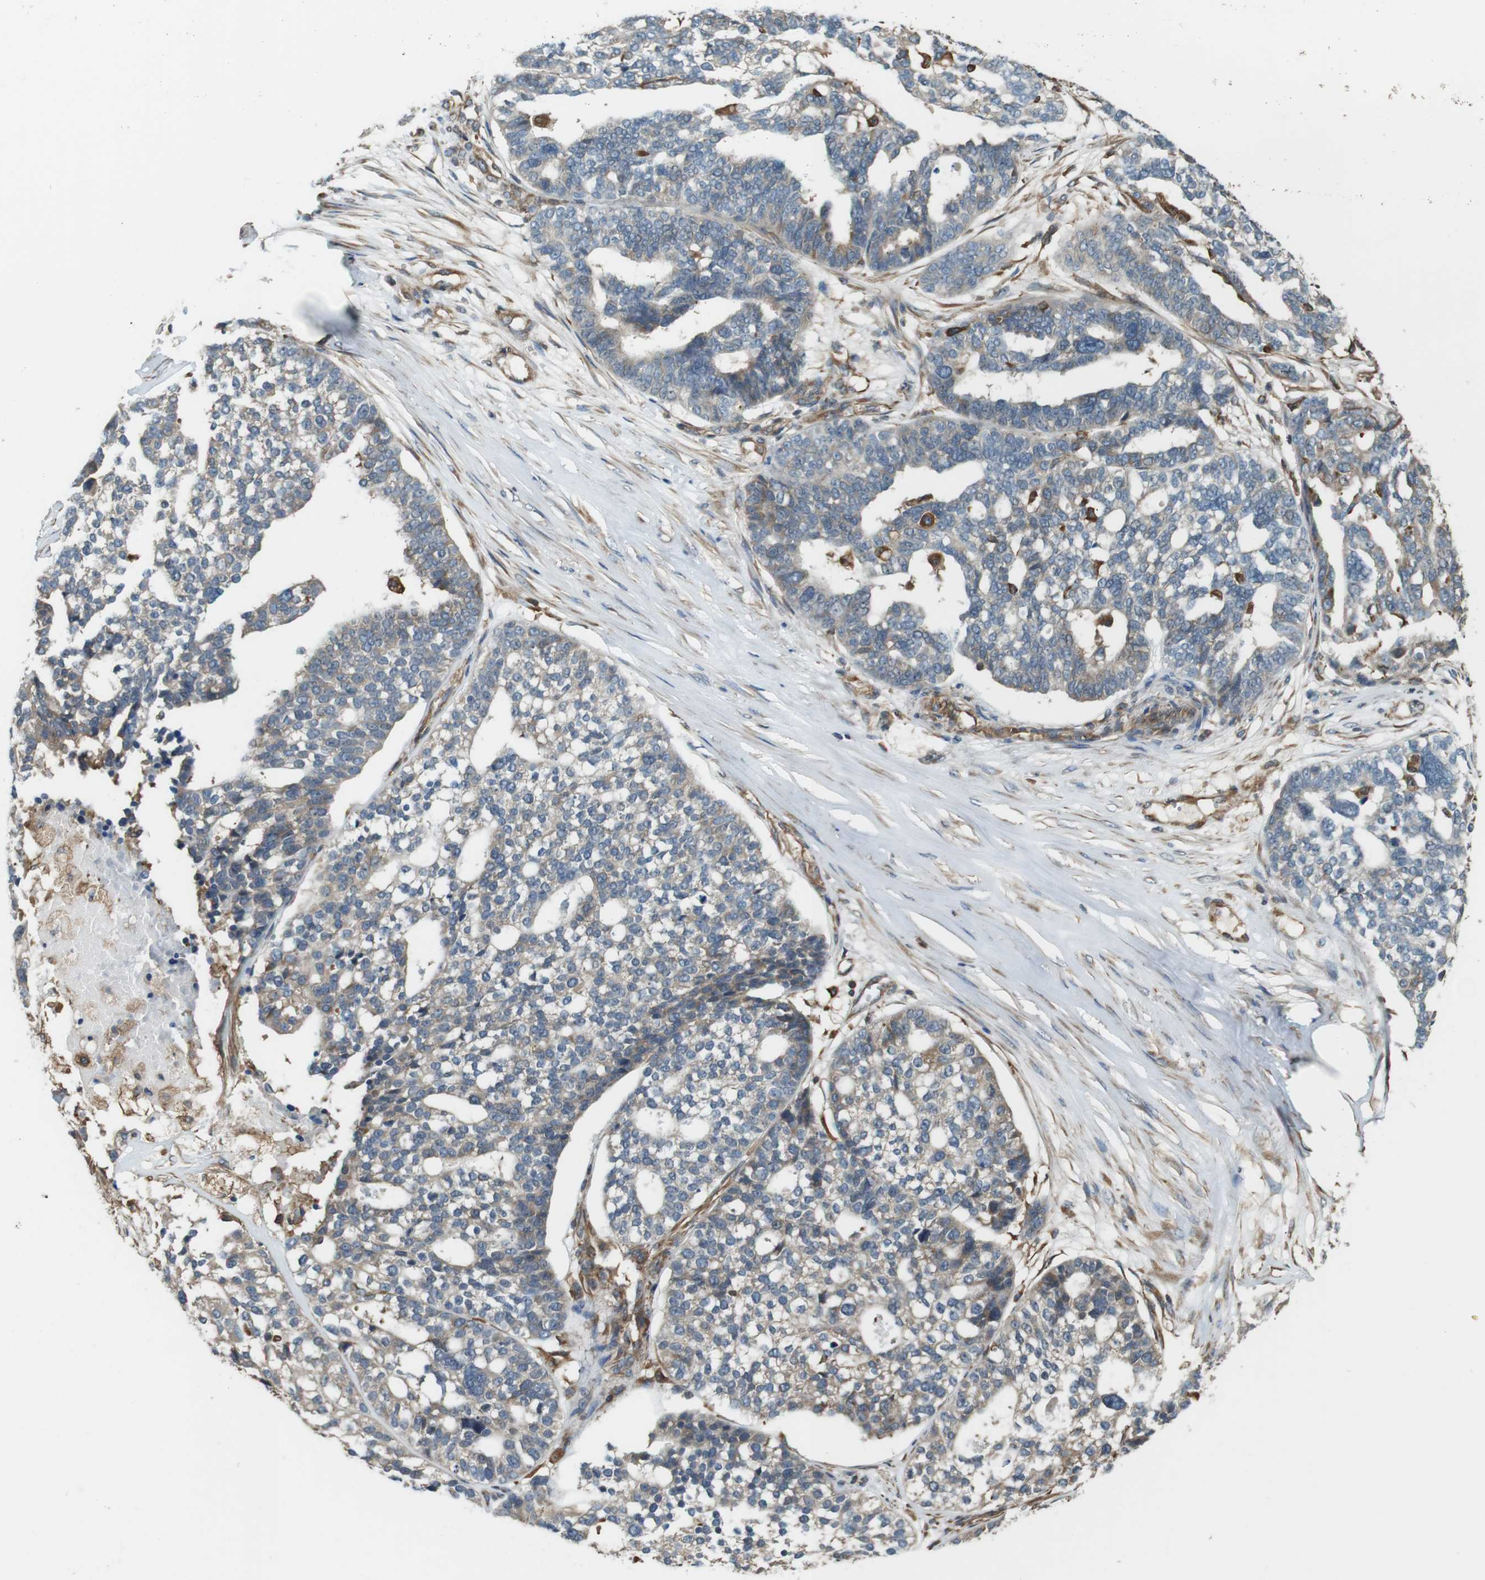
{"staining": {"intensity": "moderate", "quantity": "<25%", "location": "cytoplasmic/membranous"}, "tissue": "ovarian cancer", "cell_type": "Tumor cells", "image_type": "cancer", "snomed": [{"axis": "morphology", "description": "Cystadenocarcinoma, serous, NOS"}, {"axis": "topography", "description": "Ovary"}], "caption": "Immunohistochemical staining of human ovarian serous cystadenocarcinoma exhibits moderate cytoplasmic/membranous protein positivity in about <25% of tumor cells.", "gene": "PA2G4", "patient": {"sex": "female", "age": 59}}